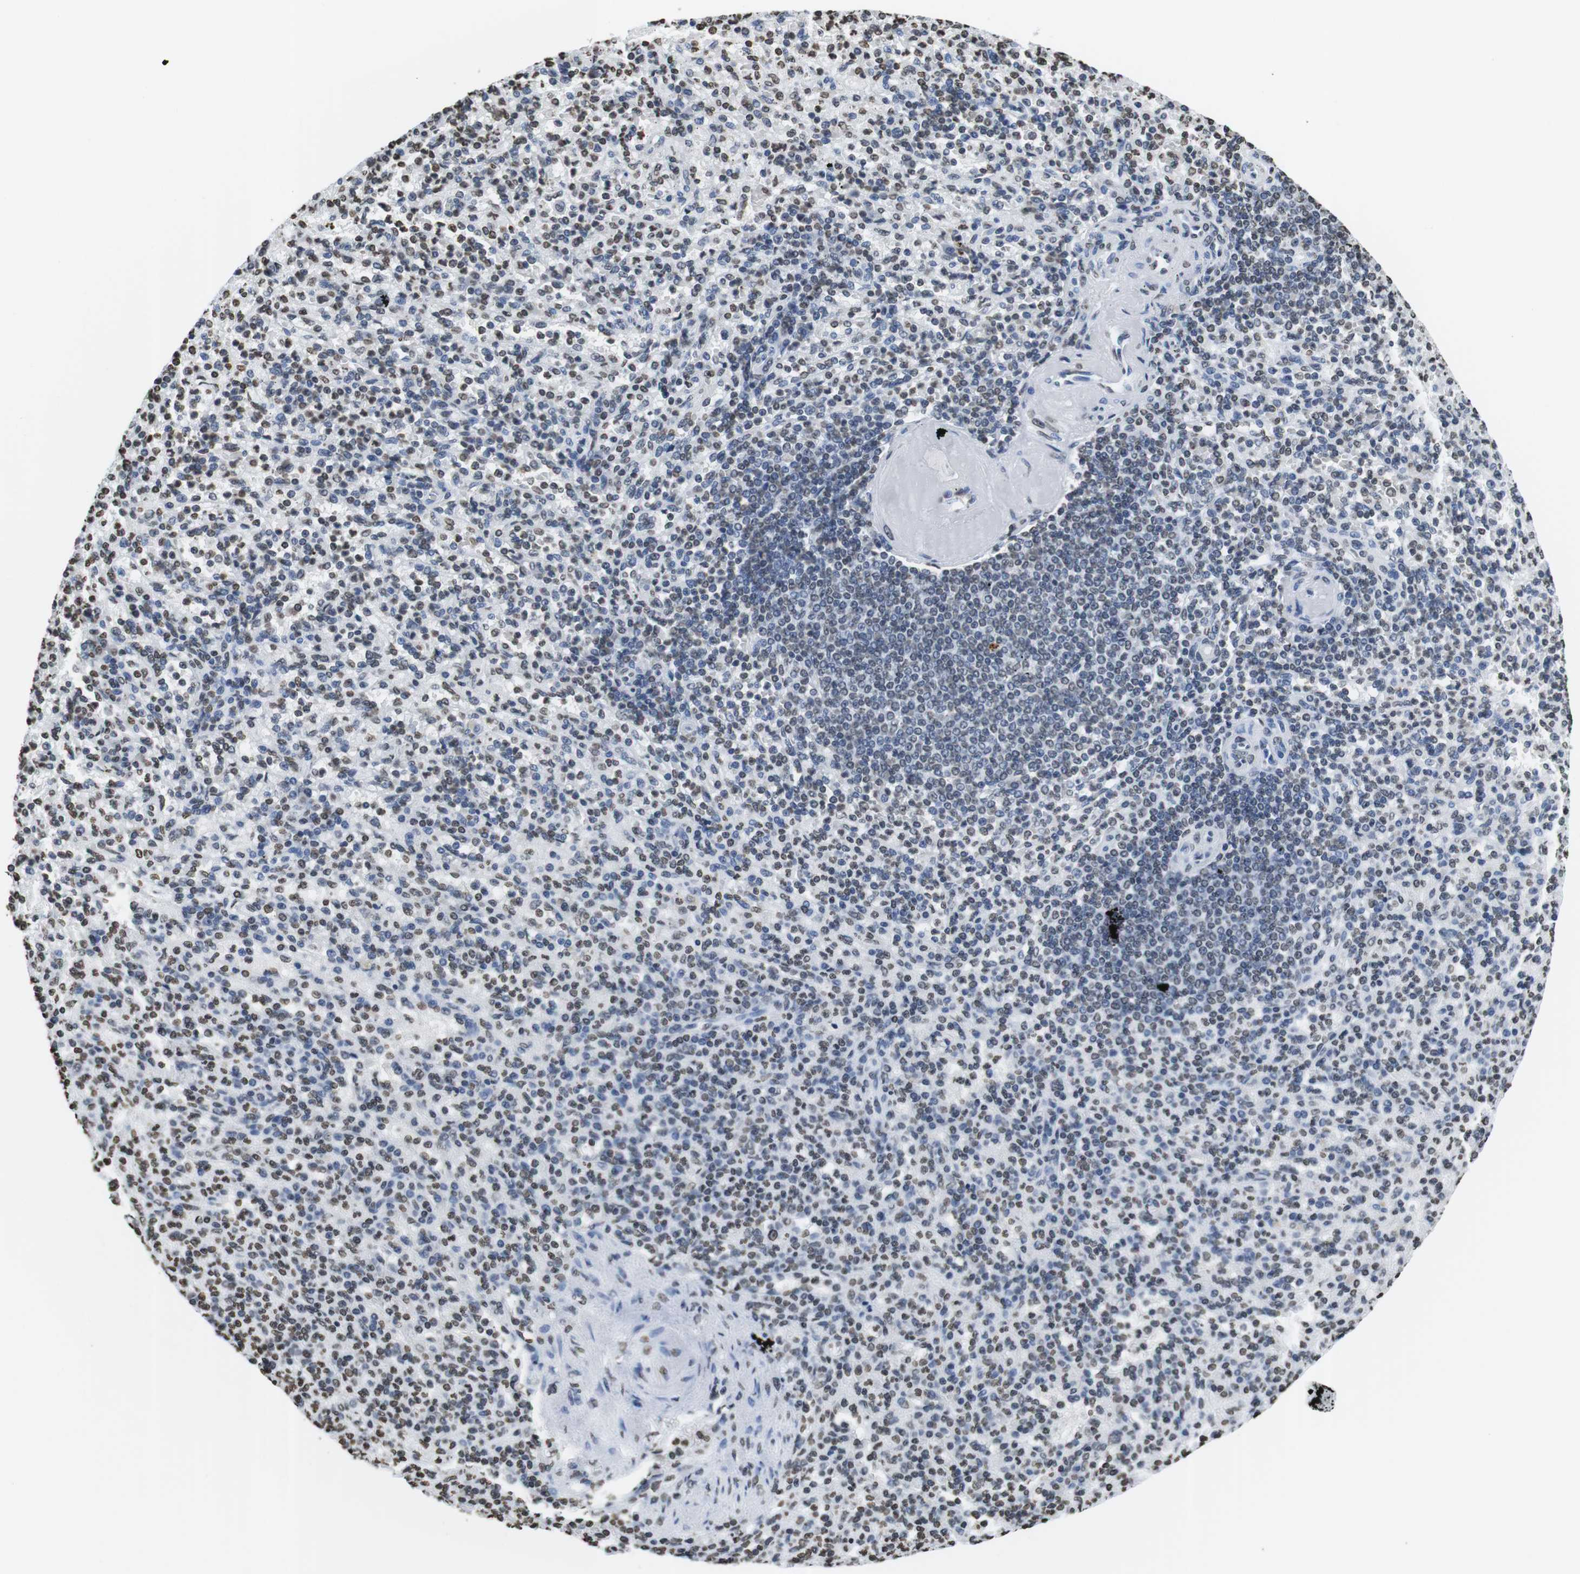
{"staining": {"intensity": "weak", "quantity": "25%-75%", "location": "nuclear"}, "tissue": "spleen", "cell_type": "Cells in red pulp", "image_type": "normal", "snomed": [{"axis": "morphology", "description": "Normal tissue, NOS"}, {"axis": "topography", "description": "Spleen"}], "caption": "A low amount of weak nuclear positivity is seen in about 25%-75% of cells in red pulp in unremarkable spleen.", "gene": "BSX", "patient": {"sex": "female", "age": 74}}